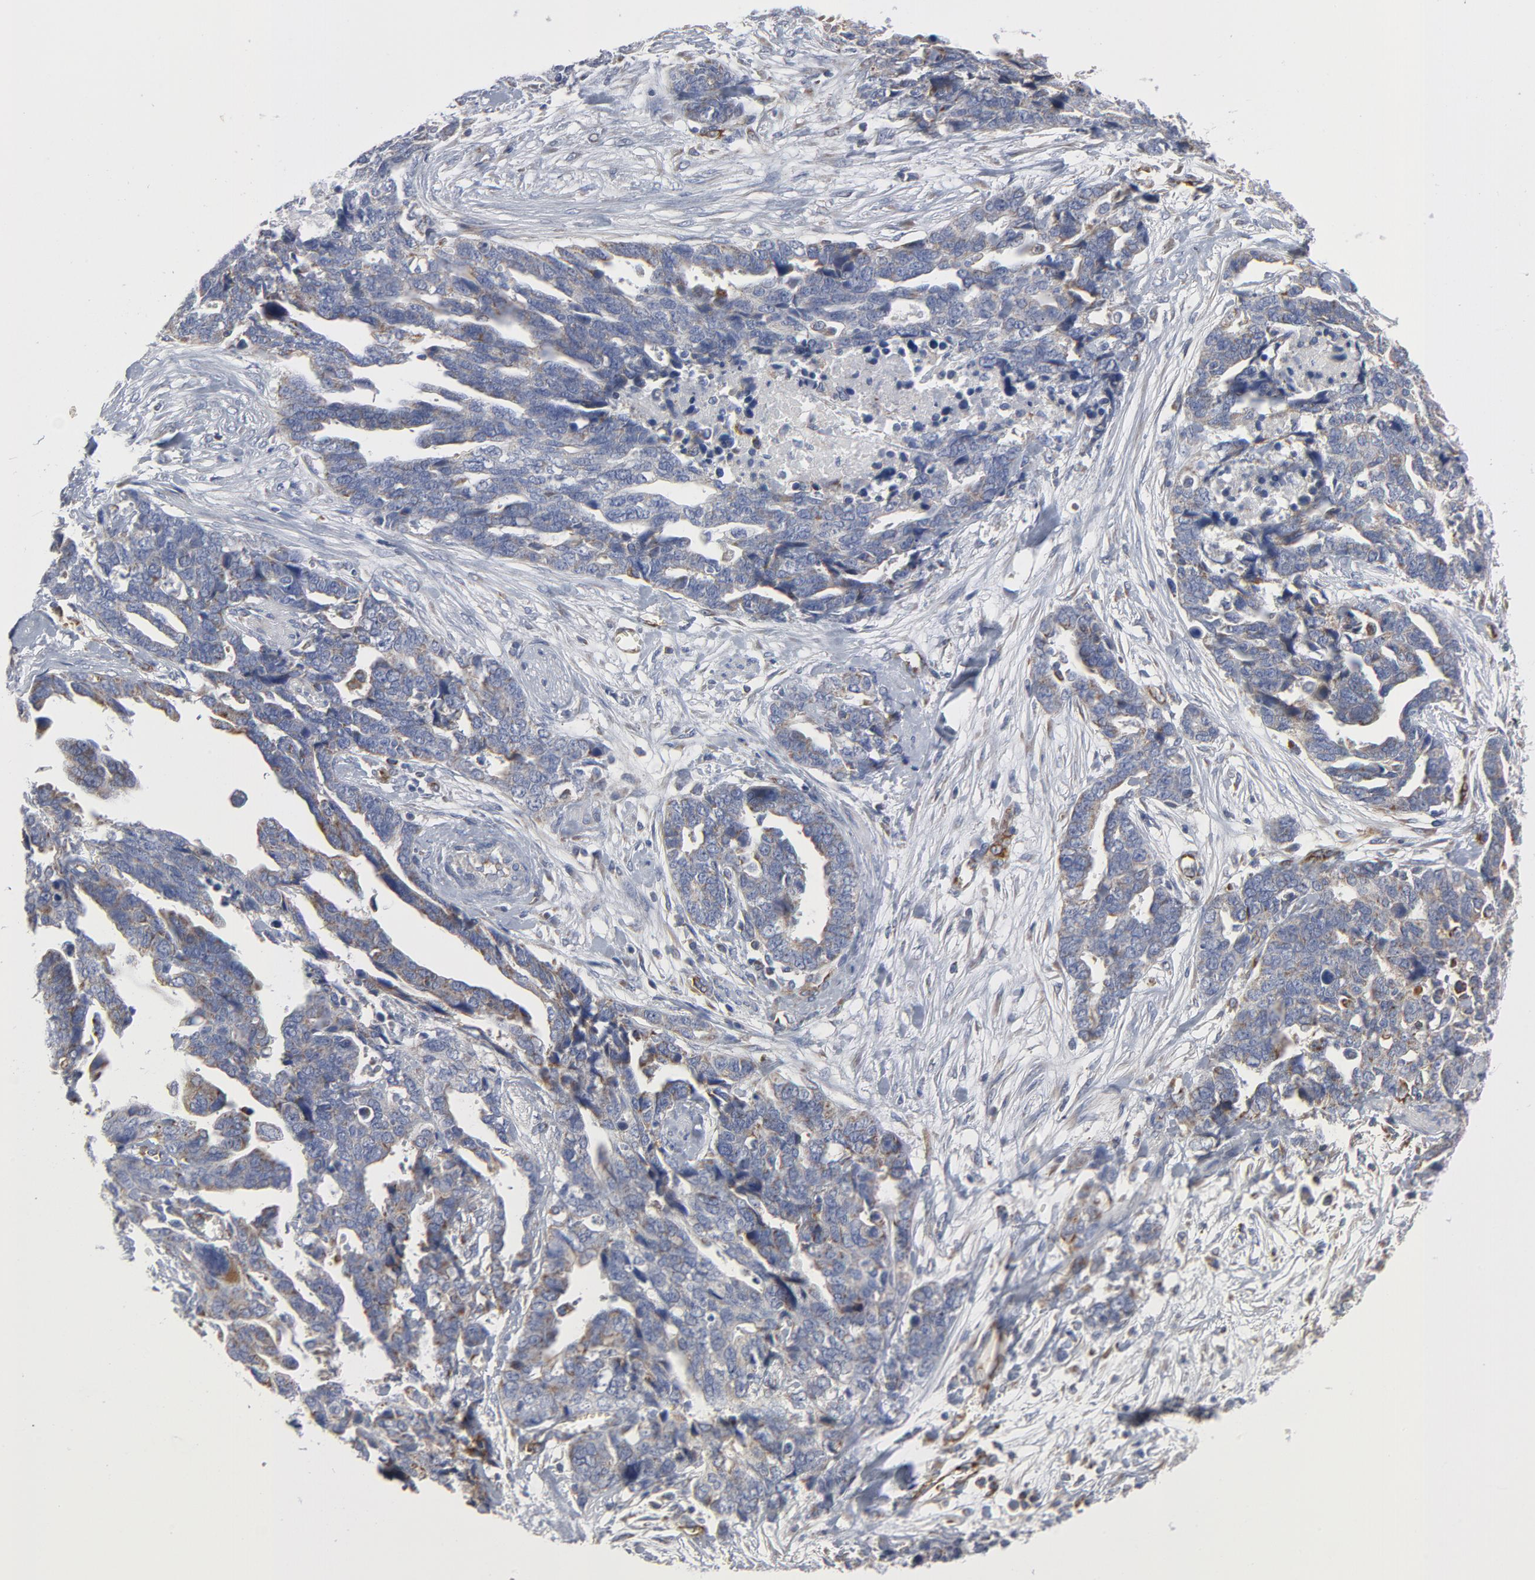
{"staining": {"intensity": "weak", "quantity": "<25%", "location": "cytoplasmic/membranous"}, "tissue": "ovarian cancer", "cell_type": "Tumor cells", "image_type": "cancer", "snomed": [{"axis": "morphology", "description": "Normal tissue, NOS"}, {"axis": "morphology", "description": "Cystadenocarcinoma, serous, NOS"}, {"axis": "topography", "description": "Fallopian tube"}, {"axis": "topography", "description": "Ovary"}], "caption": "Immunohistochemistry (IHC) micrograph of human ovarian cancer stained for a protein (brown), which demonstrates no expression in tumor cells.", "gene": "OXA1L", "patient": {"sex": "female", "age": 56}}